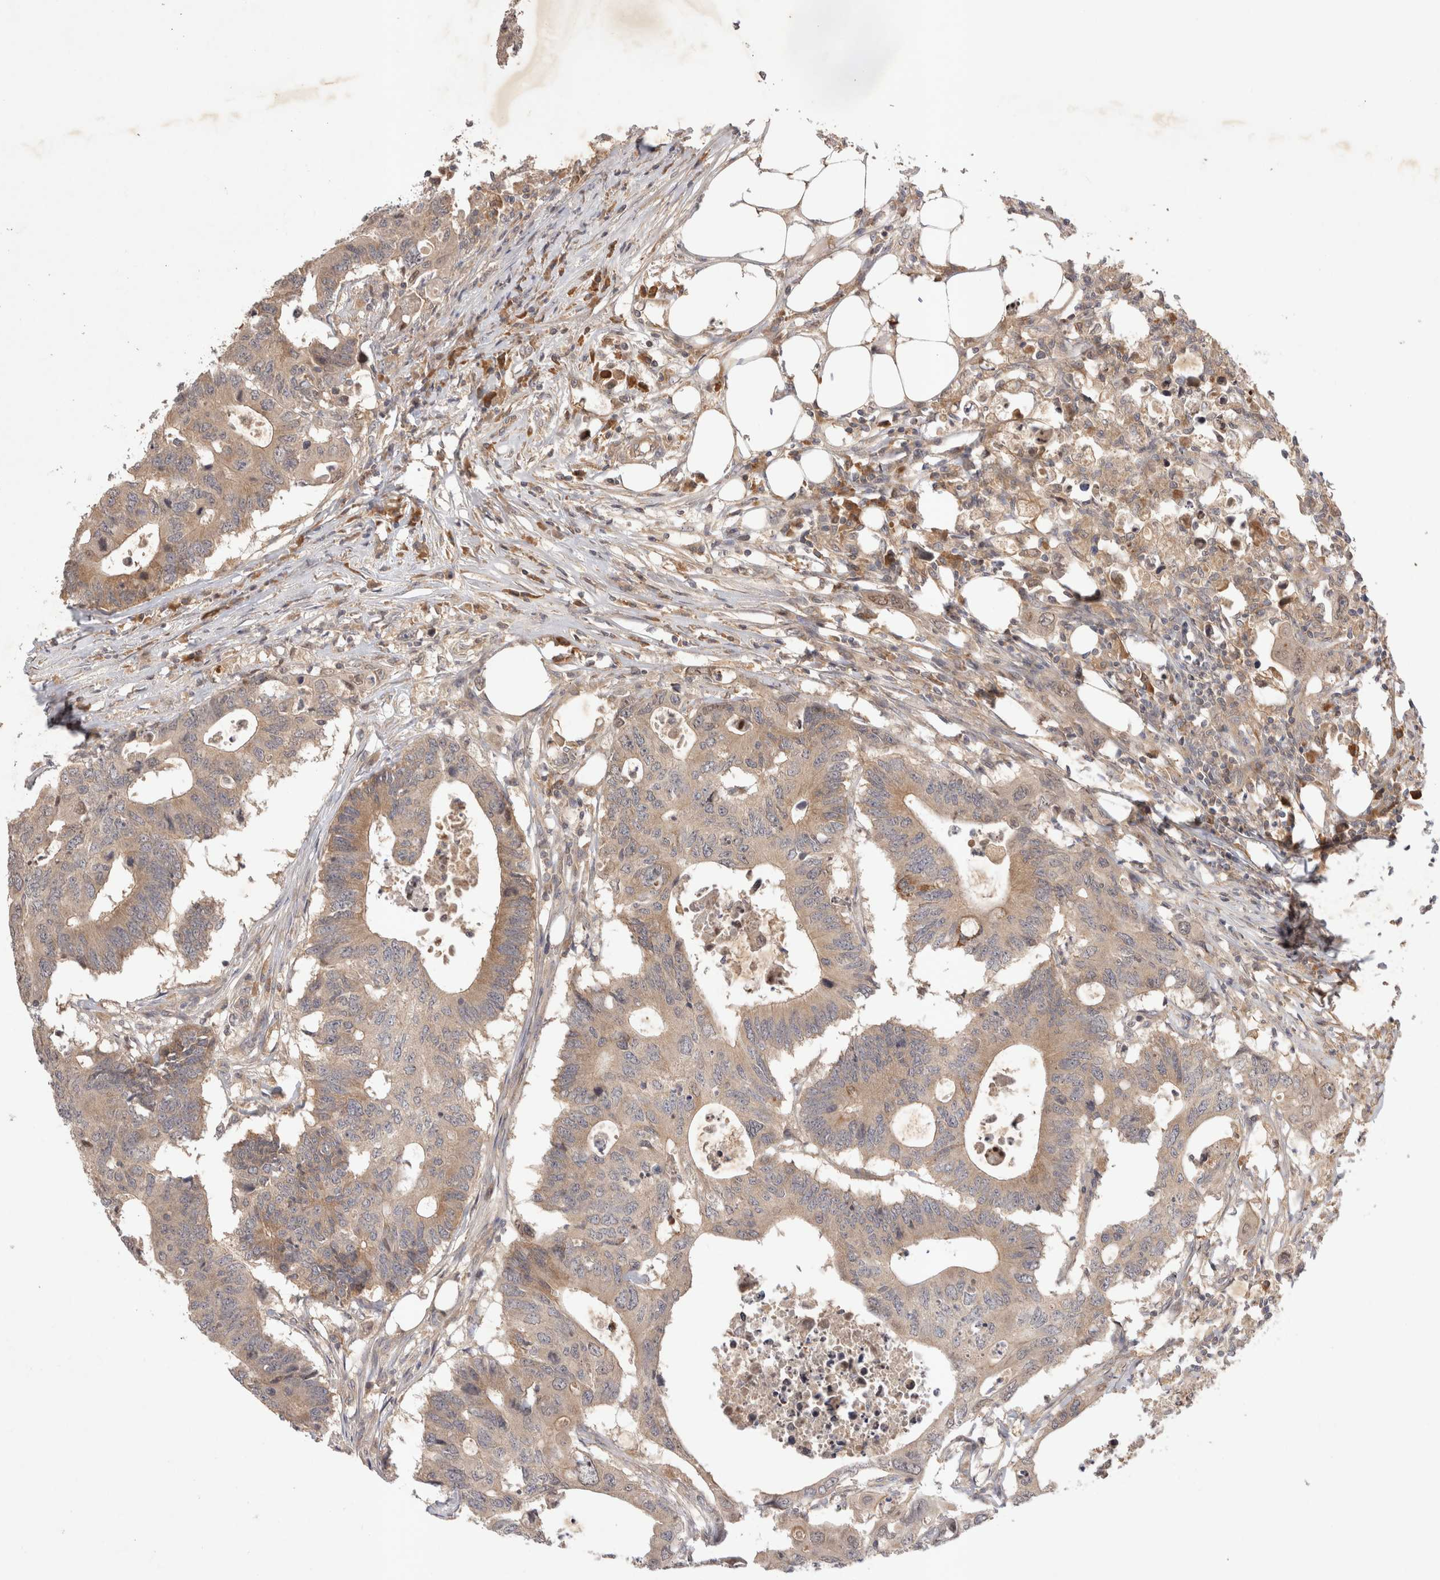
{"staining": {"intensity": "weak", "quantity": ">75%", "location": "cytoplasmic/membranous"}, "tissue": "colorectal cancer", "cell_type": "Tumor cells", "image_type": "cancer", "snomed": [{"axis": "morphology", "description": "Adenocarcinoma, NOS"}, {"axis": "topography", "description": "Colon"}], "caption": "Protein staining by immunohistochemistry (IHC) demonstrates weak cytoplasmic/membranous expression in approximately >75% of tumor cells in colorectal adenocarcinoma.", "gene": "YES1", "patient": {"sex": "male", "age": 71}}